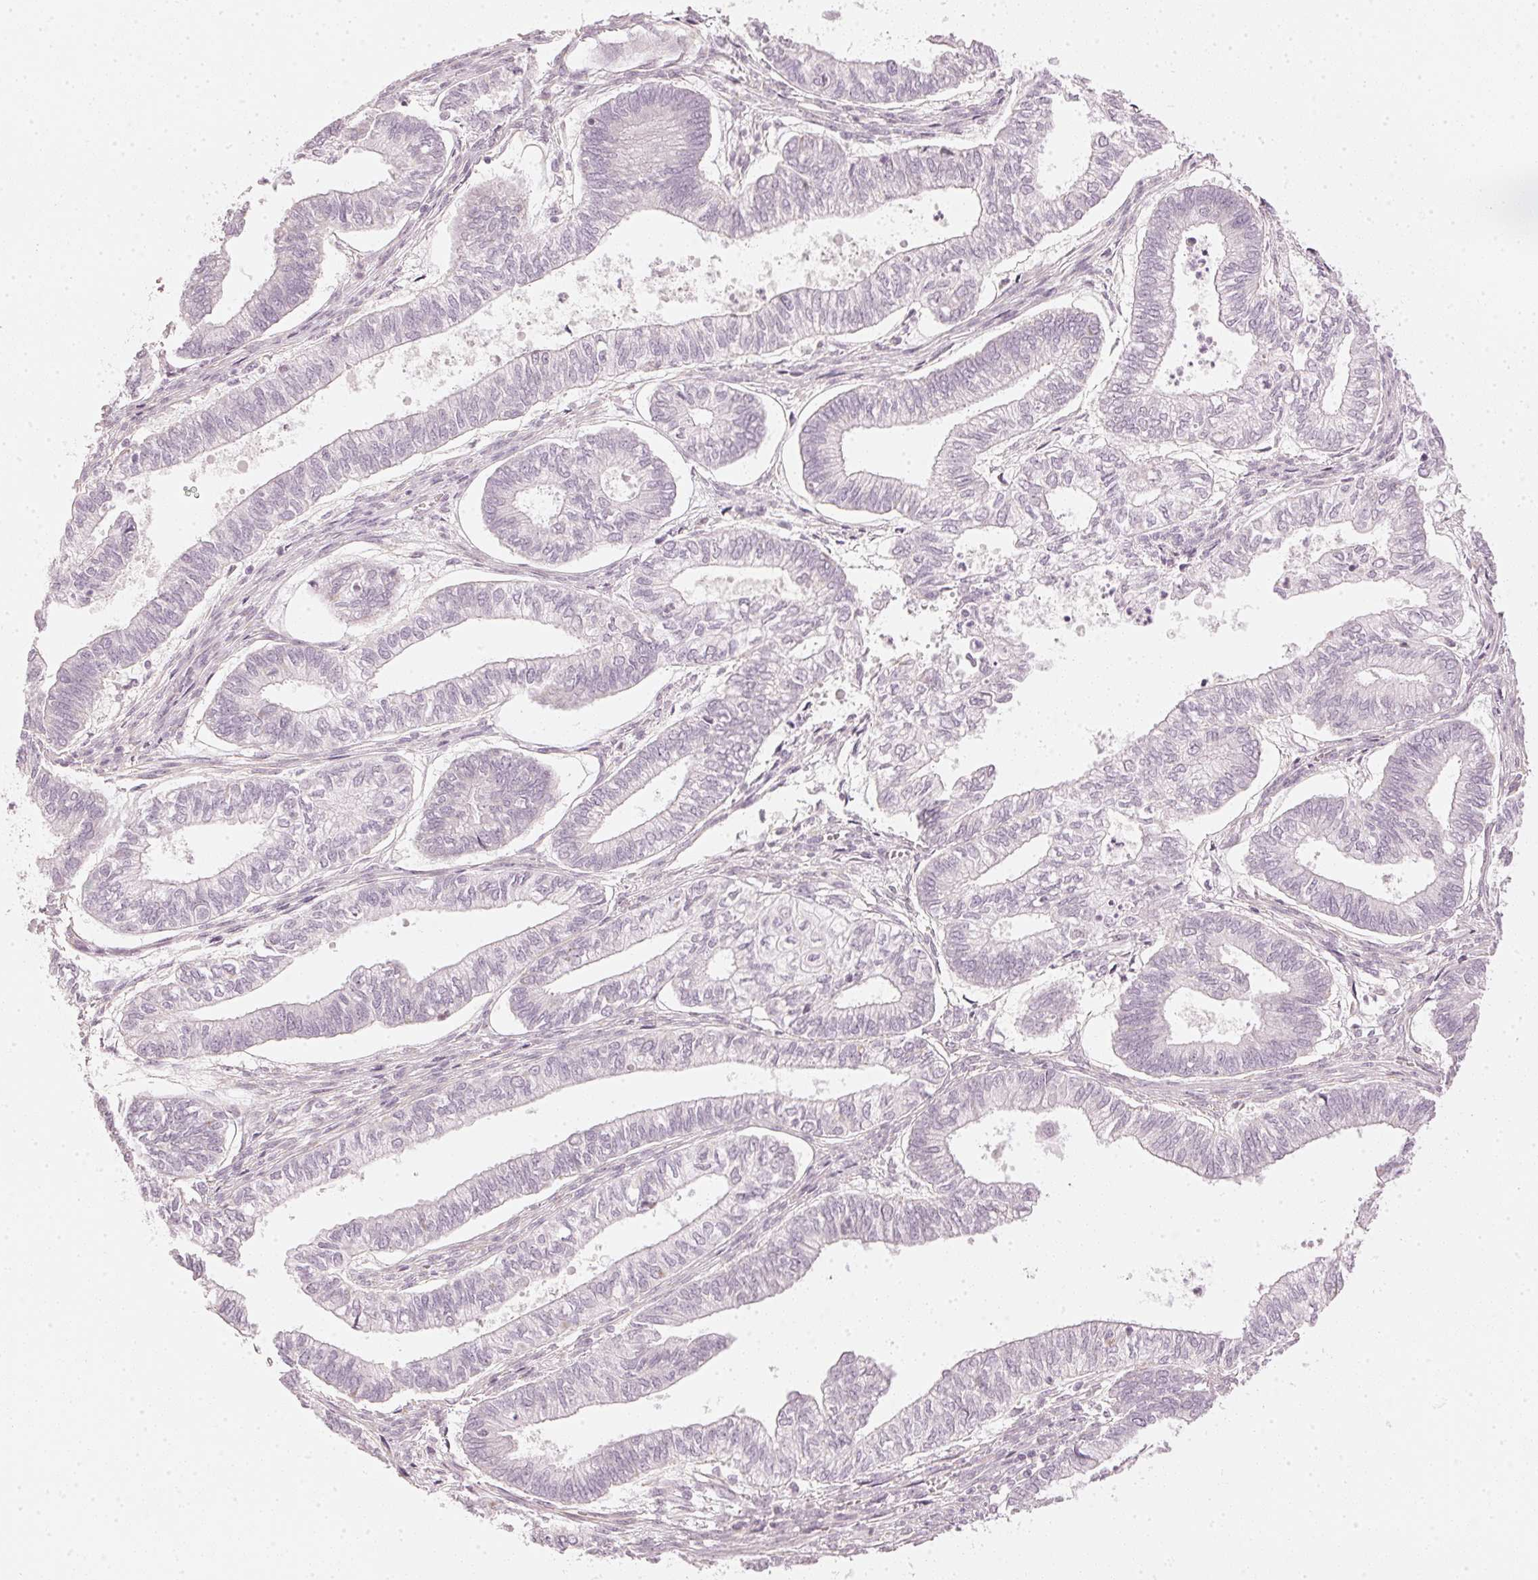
{"staining": {"intensity": "negative", "quantity": "none", "location": "none"}, "tissue": "ovarian cancer", "cell_type": "Tumor cells", "image_type": "cancer", "snomed": [{"axis": "morphology", "description": "Carcinoma, endometroid"}, {"axis": "topography", "description": "Ovary"}], "caption": "Immunohistochemistry of endometroid carcinoma (ovarian) reveals no expression in tumor cells. (Immunohistochemistry, brightfield microscopy, high magnification).", "gene": "APLP1", "patient": {"sex": "female", "age": 64}}